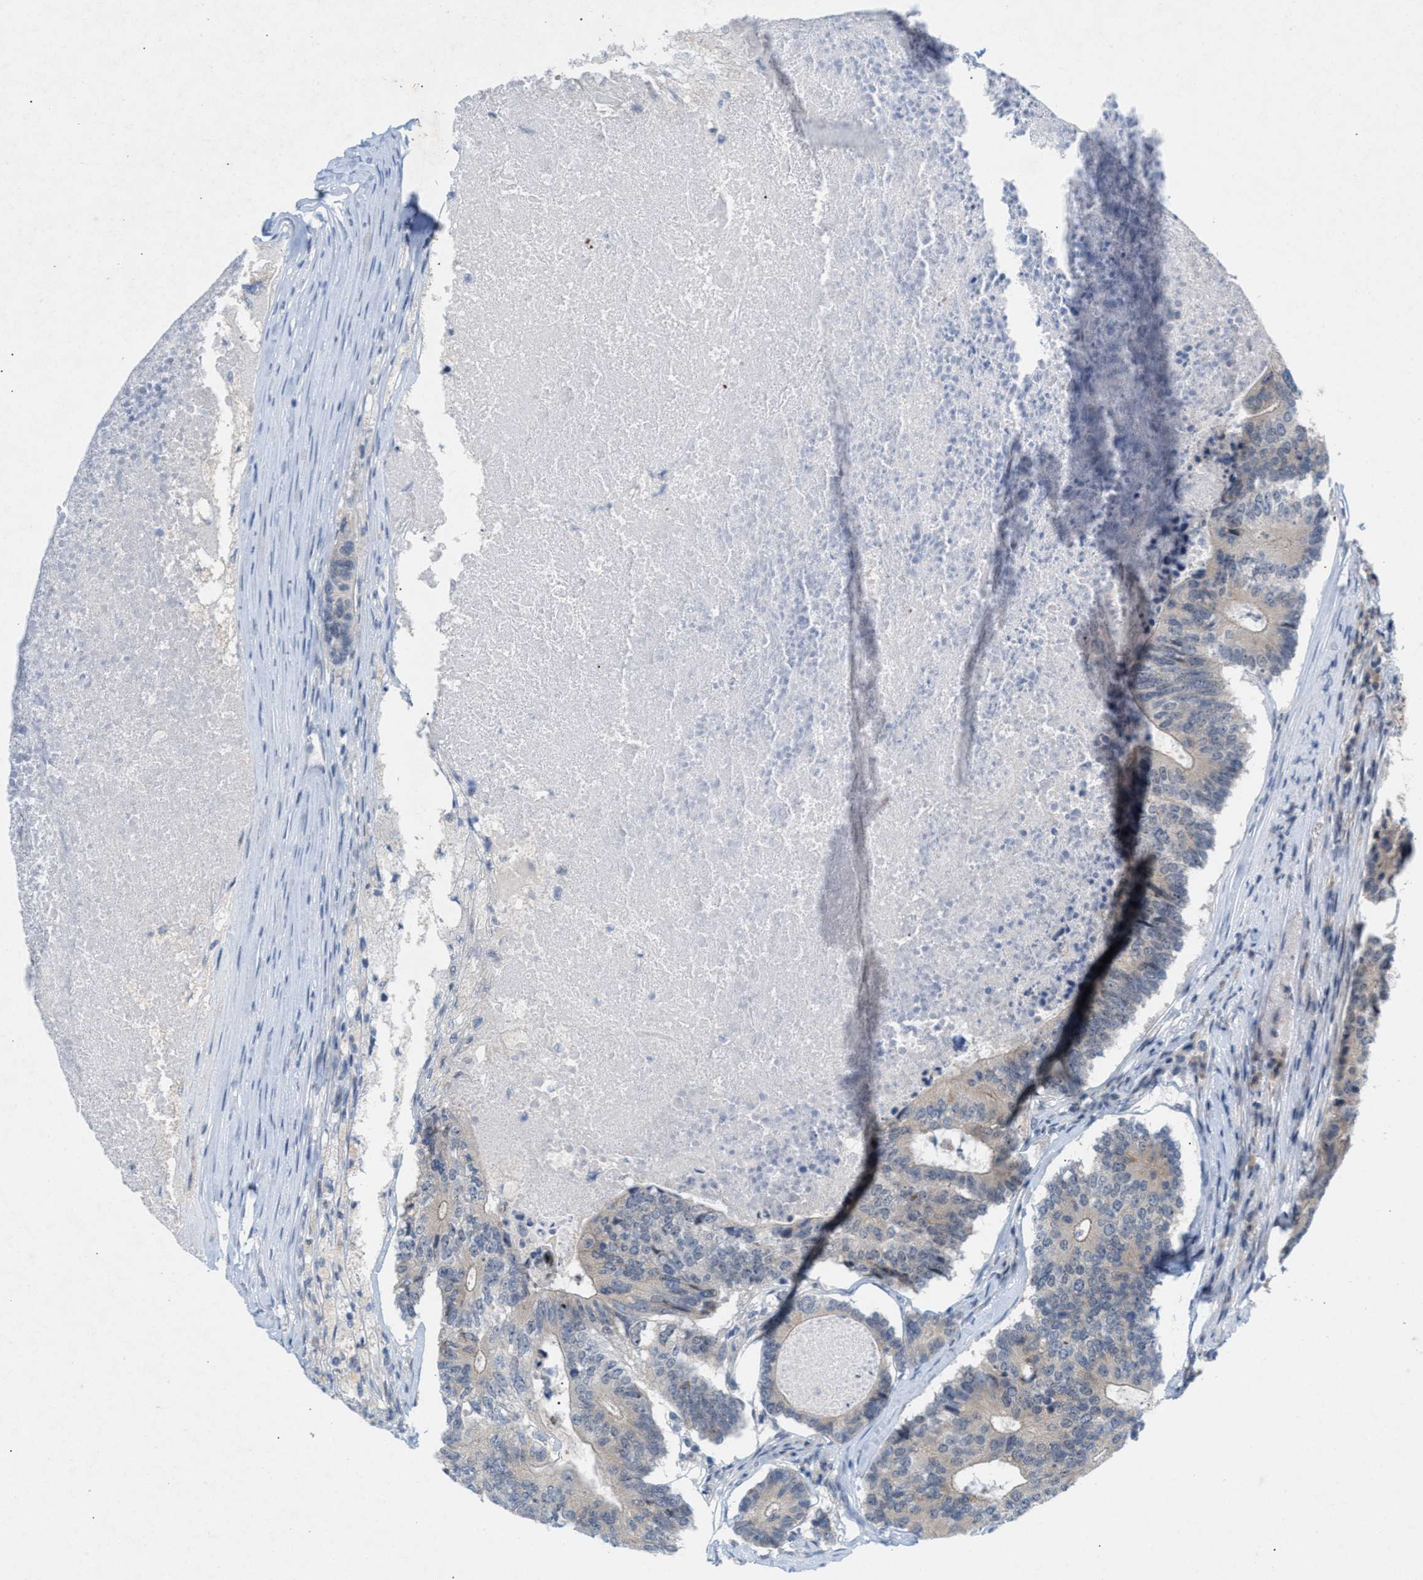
{"staining": {"intensity": "negative", "quantity": "none", "location": "none"}, "tissue": "colorectal cancer", "cell_type": "Tumor cells", "image_type": "cancer", "snomed": [{"axis": "morphology", "description": "Adenocarcinoma, NOS"}, {"axis": "topography", "description": "Colon"}], "caption": "DAB immunohistochemical staining of colorectal cancer (adenocarcinoma) demonstrates no significant staining in tumor cells.", "gene": "WIPI2", "patient": {"sex": "female", "age": 67}}